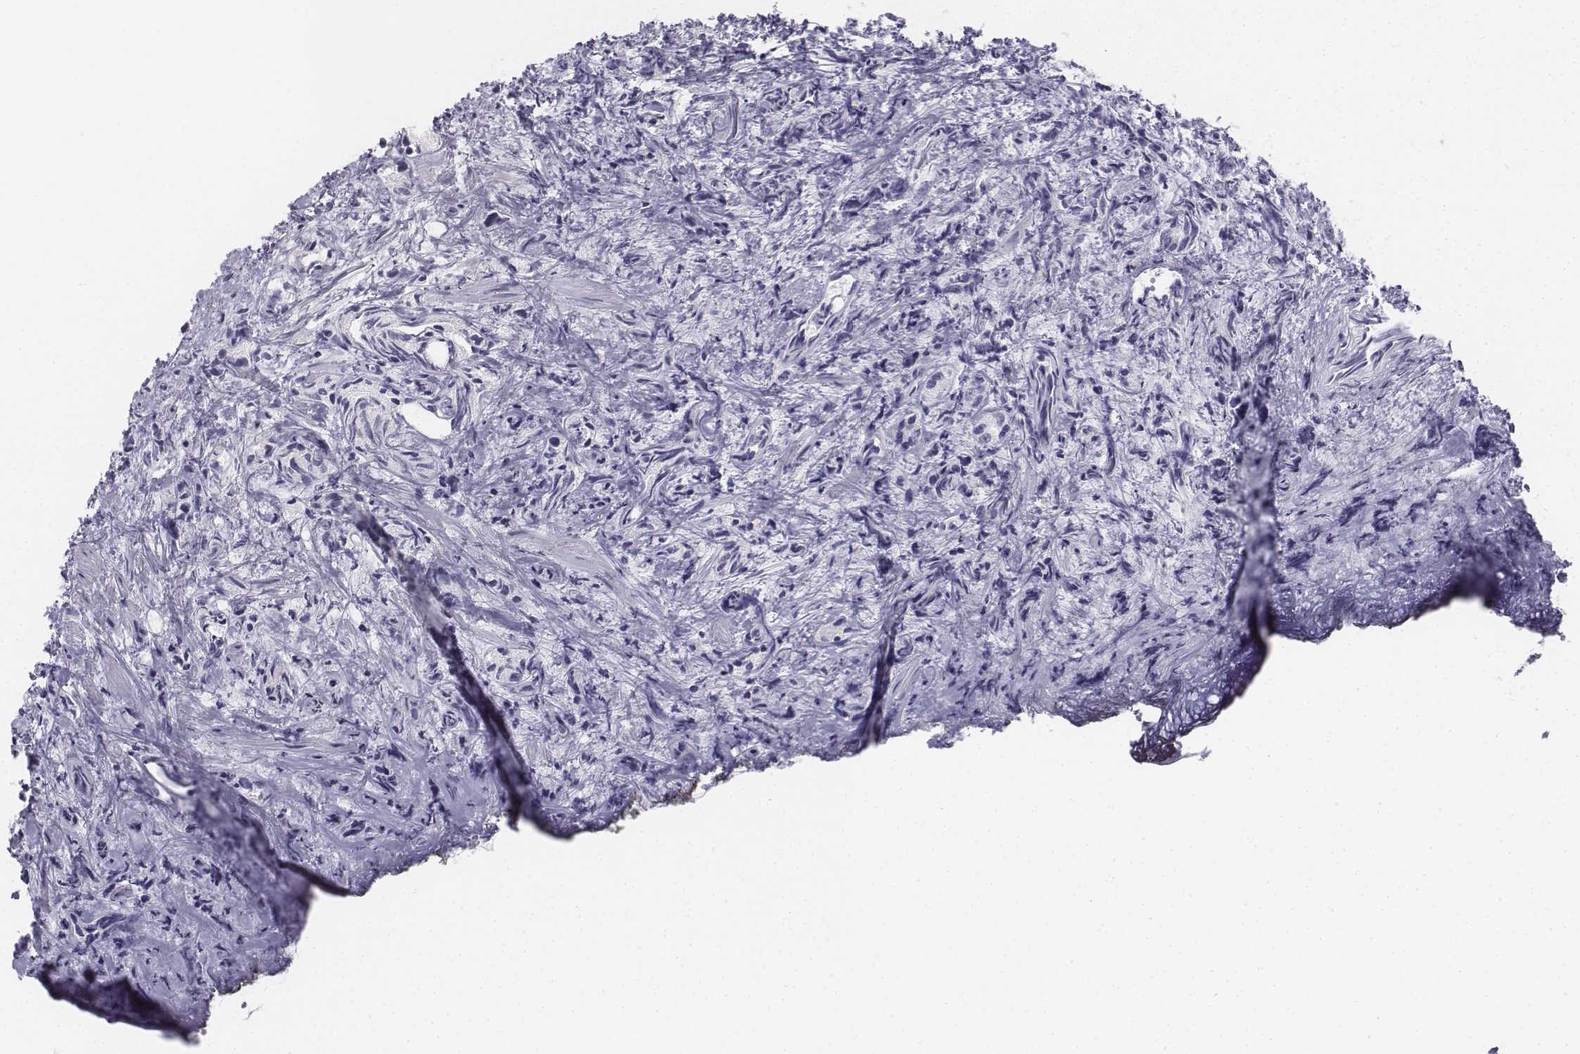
{"staining": {"intensity": "negative", "quantity": "none", "location": "none"}, "tissue": "prostate cancer", "cell_type": "Tumor cells", "image_type": "cancer", "snomed": [{"axis": "morphology", "description": "Adenocarcinoma, High grade"}, {"axis": "topography", "description": "Prostate"}], "caption": "Prostate adenocarcinoma (high-grade) was stained to show a protein in brown. There is no significant staining in tumor cells.", "gene": "TH", "patient": {"sex": "male", "age": 53}}